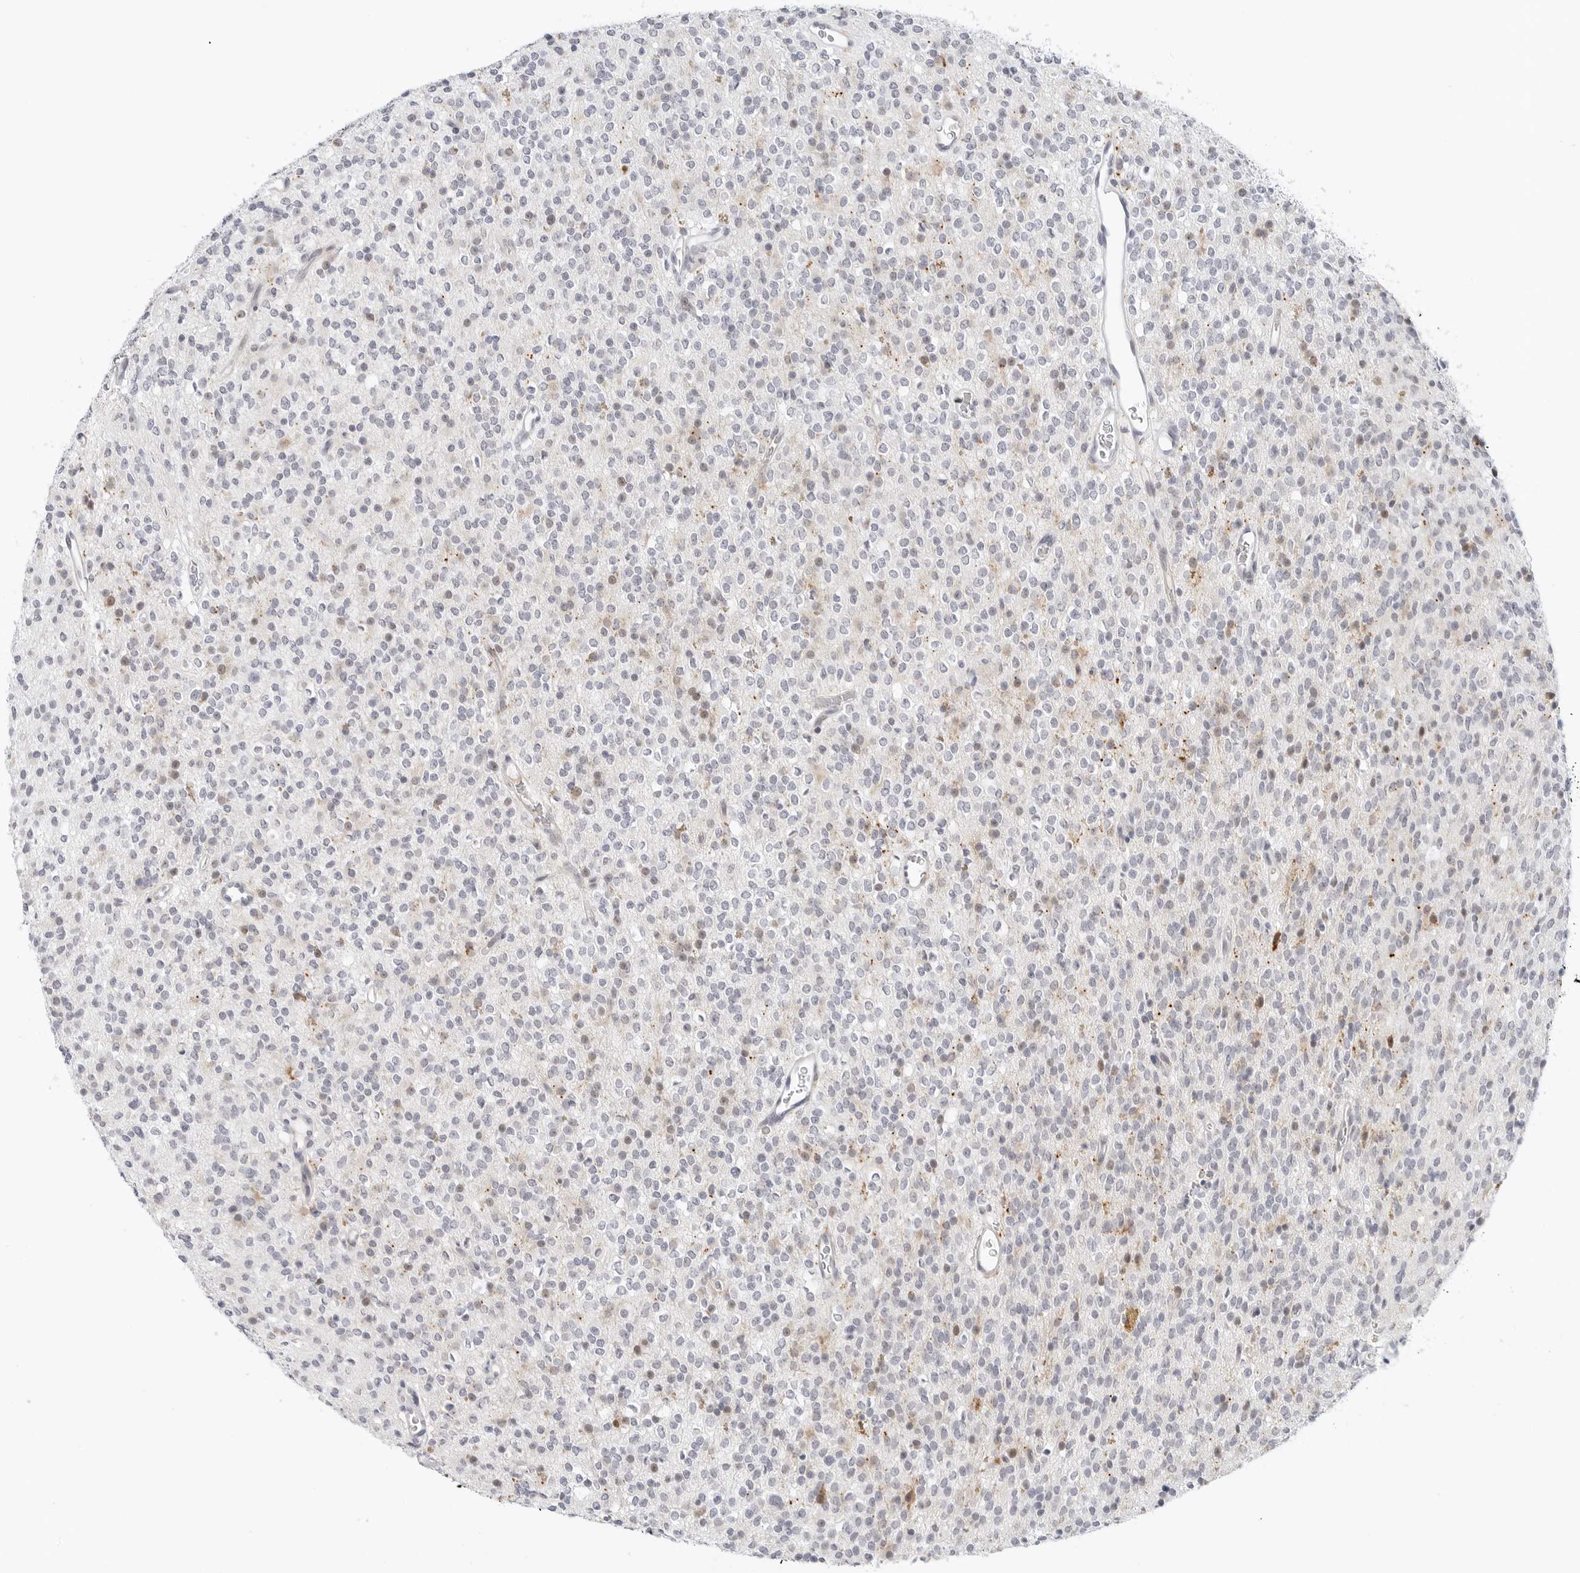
{"staining": {"intensity": "negative", "quantity": "none", "location": "none"}, "tissue": "glioma", "cell_type": "Tumor cells", "image_type": "cancer", "snomed": [{"axis": "morphology", "description": "Glioma, malignant, High grade"}, {"axis": "topography", "description": "Brain"}], "caption": "This is an IHC micrograph of glioma. There is no expression in tumor cells.", "gene": "TSEN2", "patient": {"sex": "male", "age": 34}}